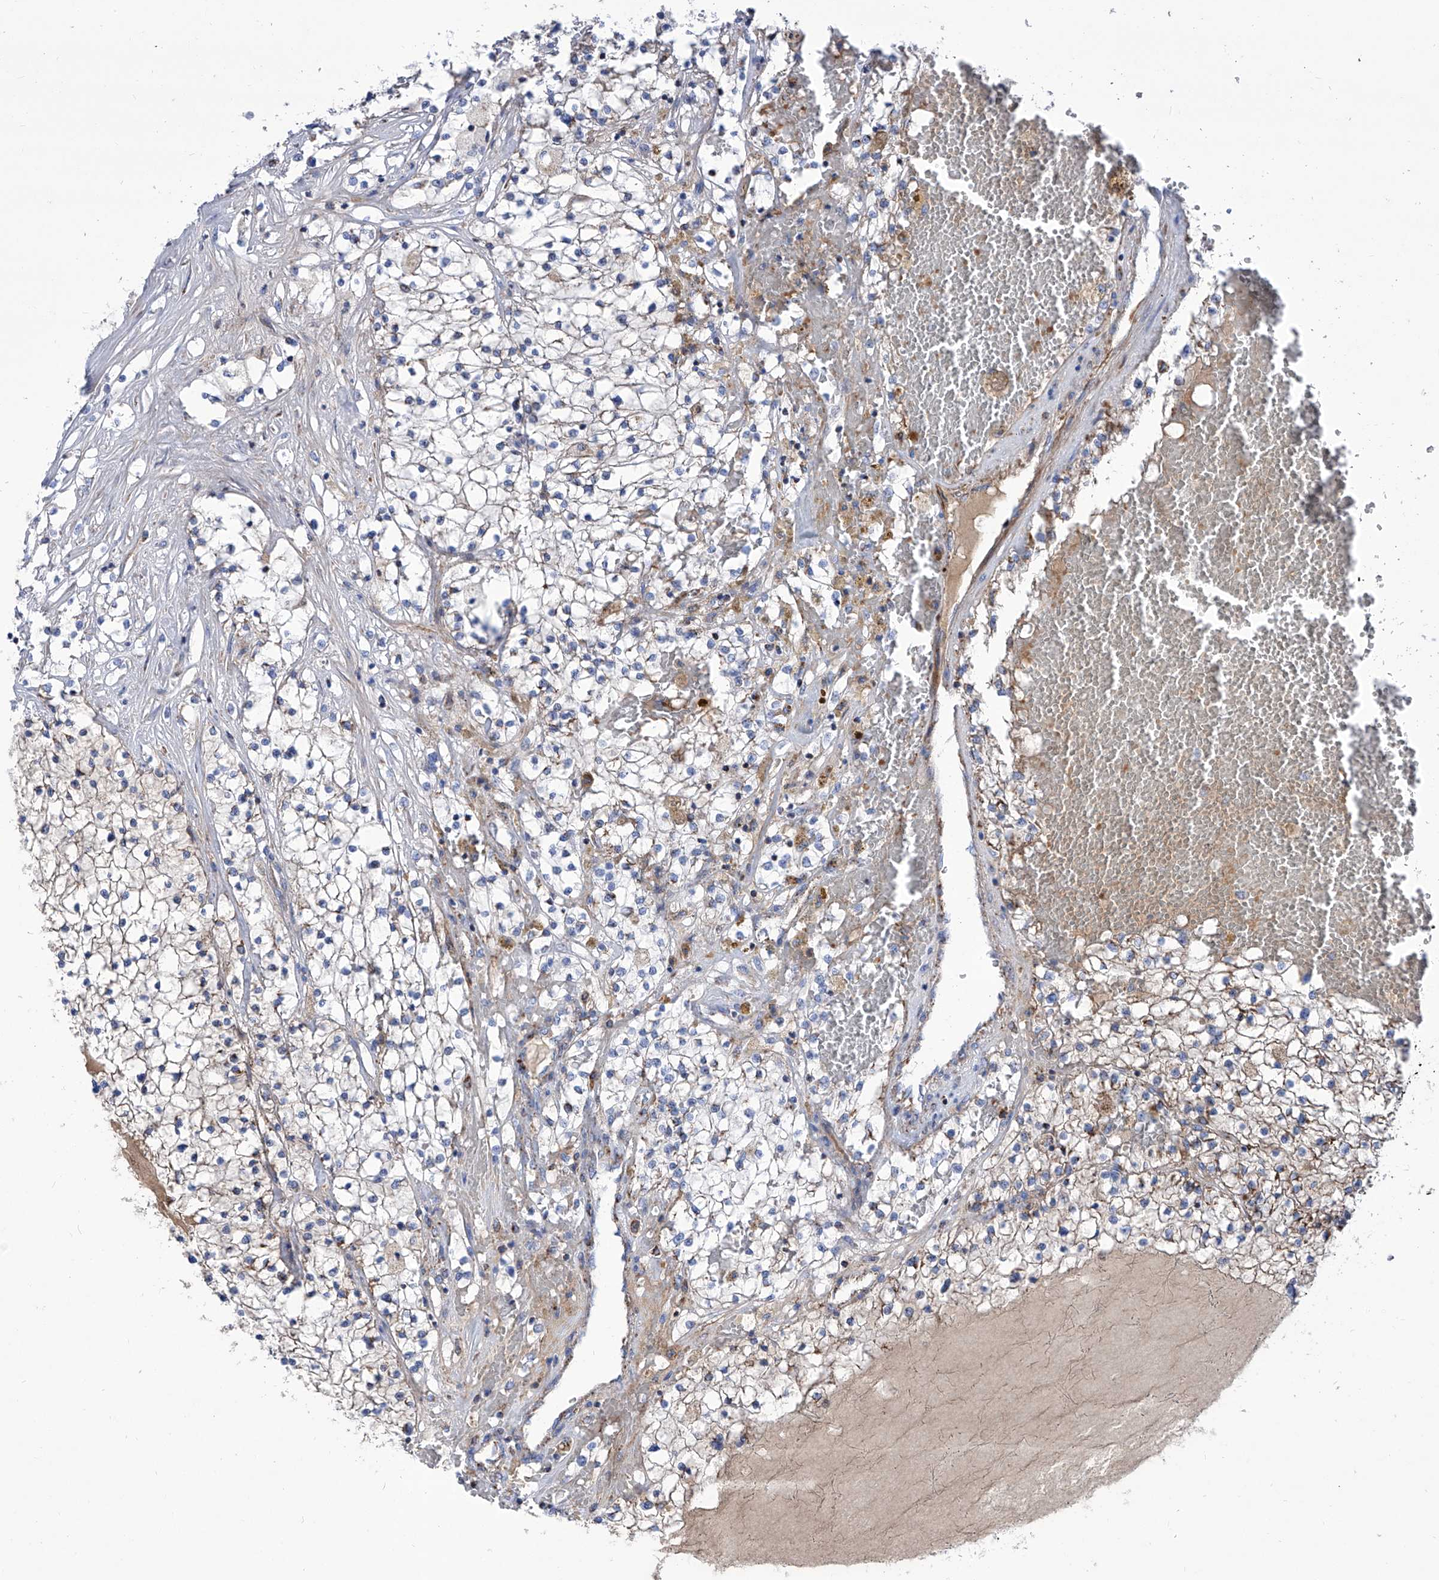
{"staining": {"intensity": "weak", "quantity": "25%-75%", "location": "cytoplasmic/membranous"}, "tissue": "renal cancer", "cell_type": "Tumor cells", "image_type": "cancer", "snomed": [{"axis": "morphology", "description": "Normal tissue, NOS"}, {"axis": "morphology", "description": "Adenocarcinoma, NOS"}, {"axis": "topography", "description": "Kidney"}], "caption": "The micrograph exhibits a brown stain indicating the presence of a protein in the cytoplasmic/membranous of tumor cells in adenocarcinoma (renal).", "gene": "SRBD1", "patient": {"sex": "male", "age": 68}}